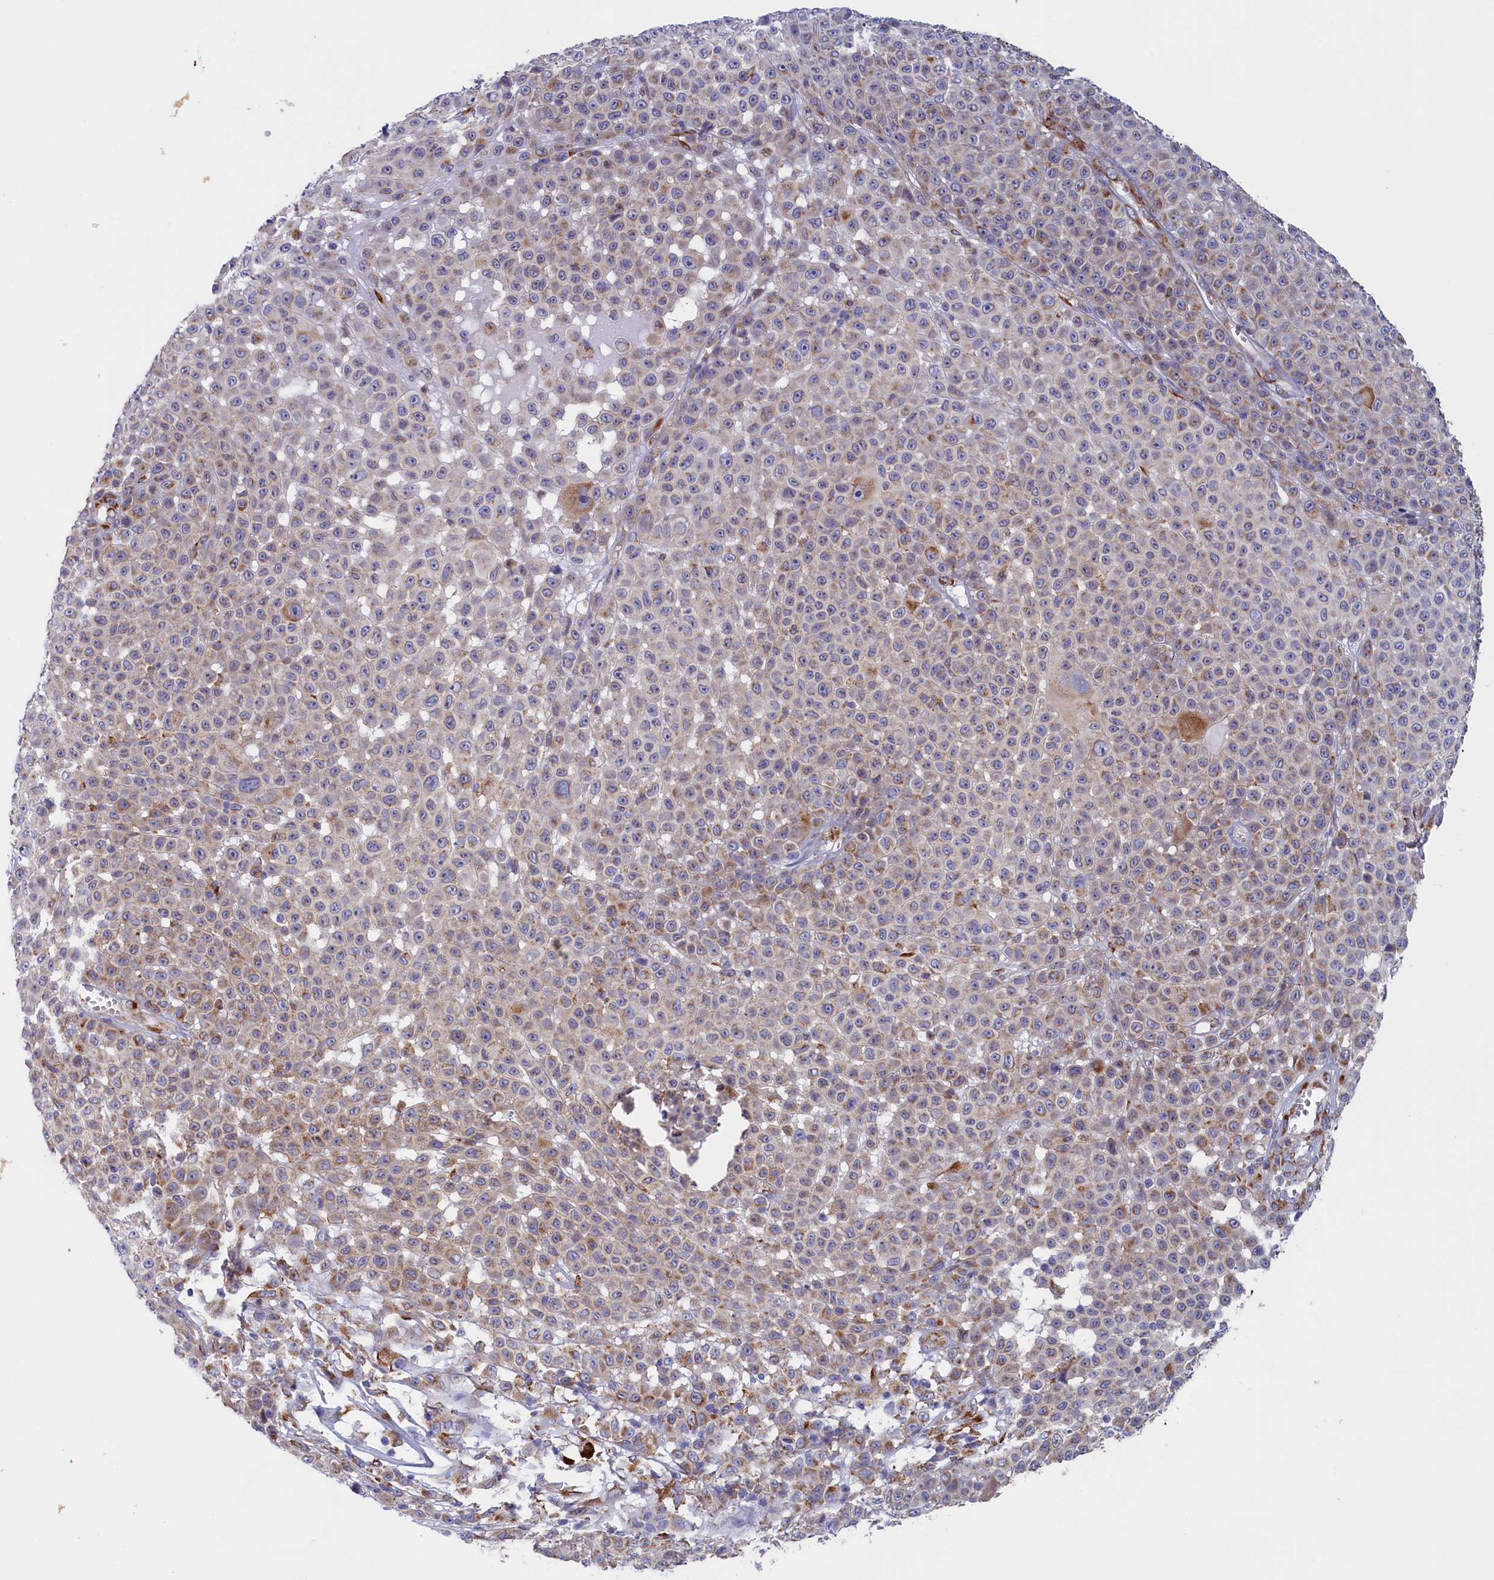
{"staining": {"intensity": "moderate", "quantity": "<25%", "location": "cytoplasmic/membranous"}, "tissue": "melanoma", "cell_type": "Tumor cells", "image_type": "cancer", "snomed": [{"axis": "morphology", "description": "Malignant melanoma, NOS"}, {"axis": "topography", "description": "Skin"}], "caption": "Moderate cytoplasmic/membranous staining is present in approximately <25% of tumor cells in melanoma.", "gene": "CCDC68", "patient": {"sex": "female", "age": 94}}